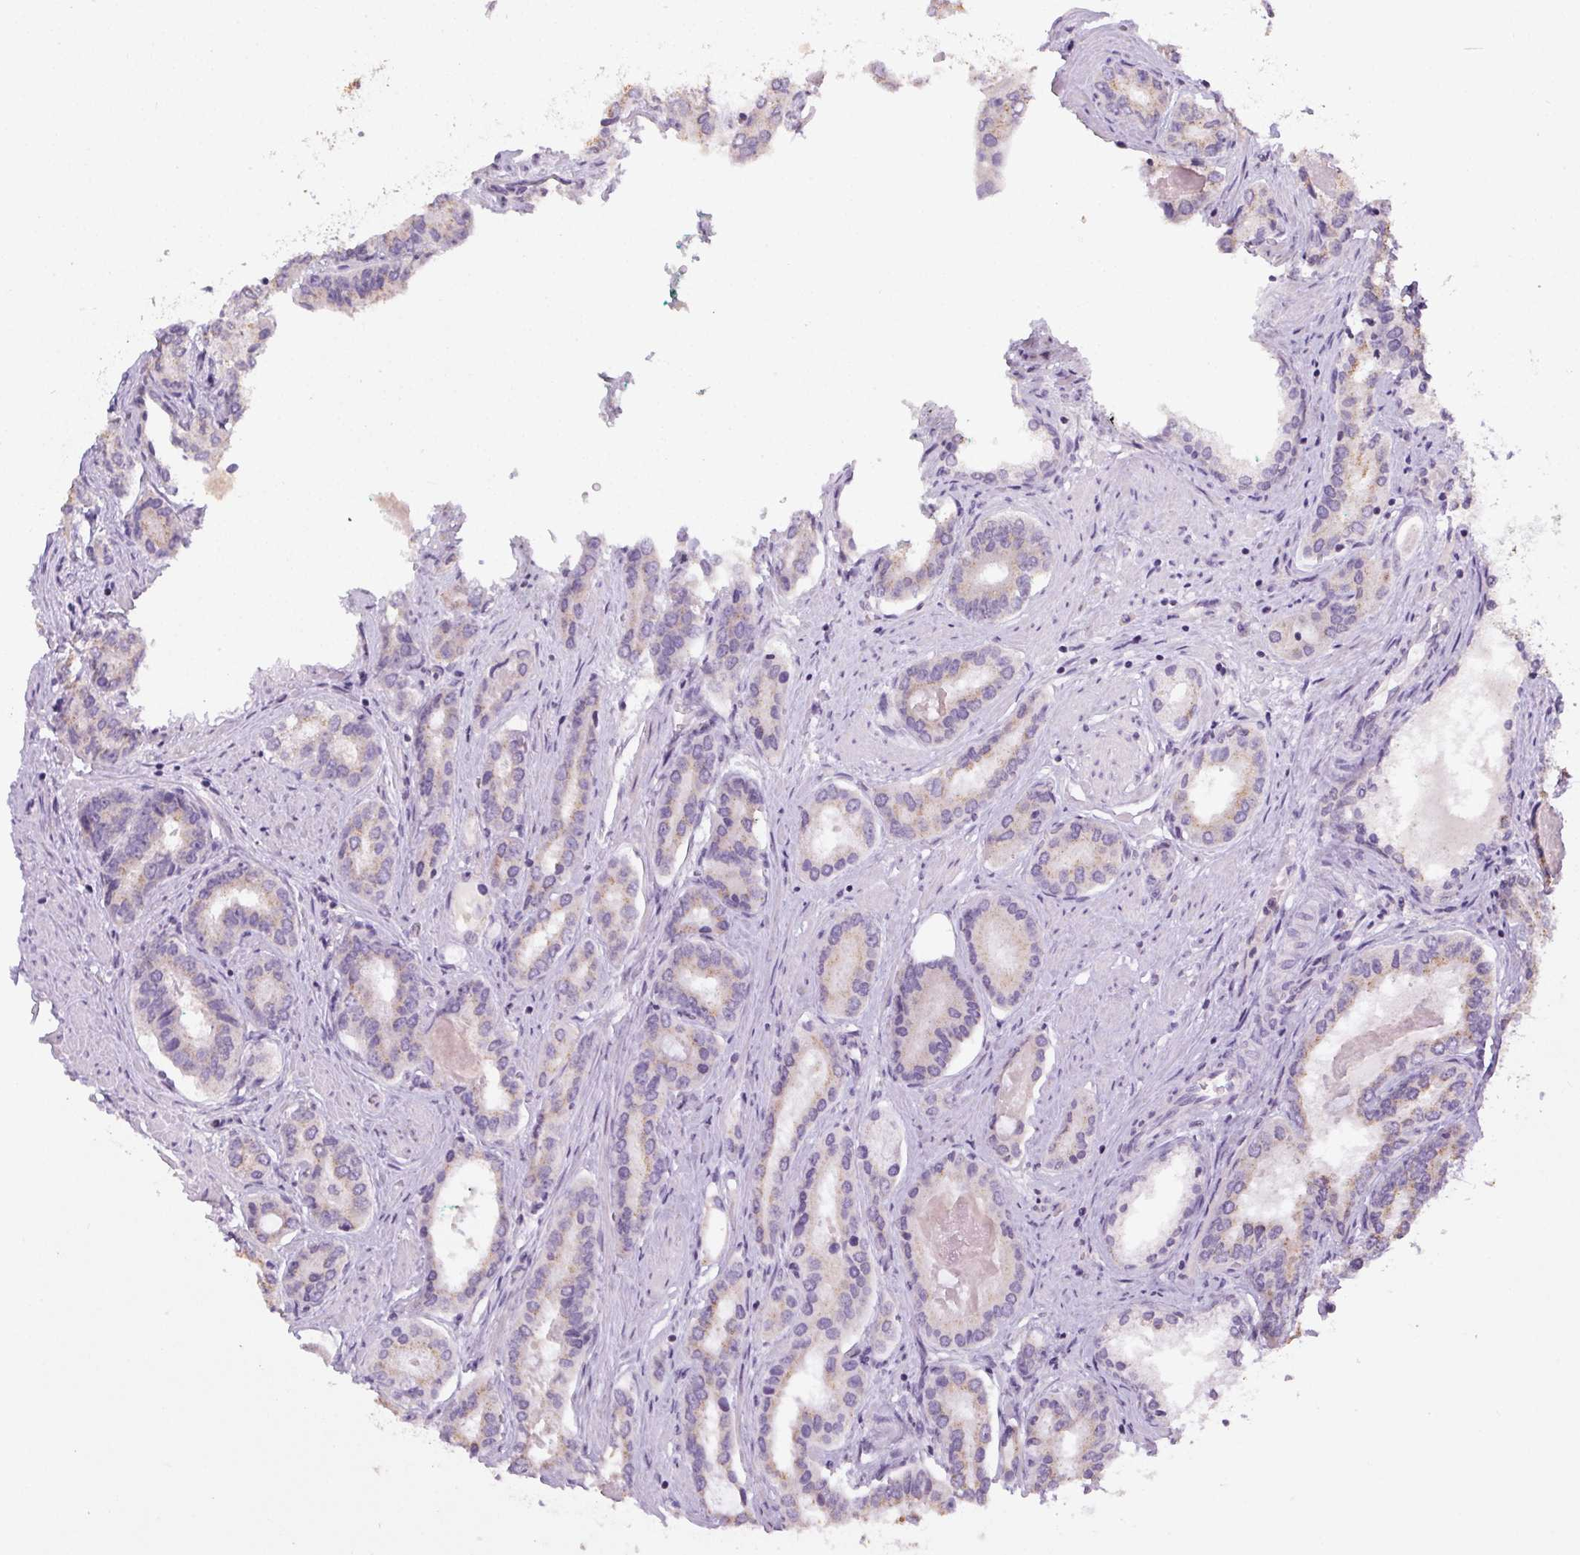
{"staining": {"intensity": "weak", "quantity": "<25%", "location": "cytoplasmic/membranous"}, "tissue": "prostate cancer", "cell_type": "Tumor cells", "image_type": "cancer", "snomed": [{"axis": "morphology", "description": "Adenocarcinoma, High grade"}, {"axis": "topography", "description": "Prostate"}], "caption": "Protein analysis of prostate high-grade adenocarcinoma shows no significant expression in tumor cells.", "gene": "SPACA9", "patient": {"sex": "male", "age": 63}}